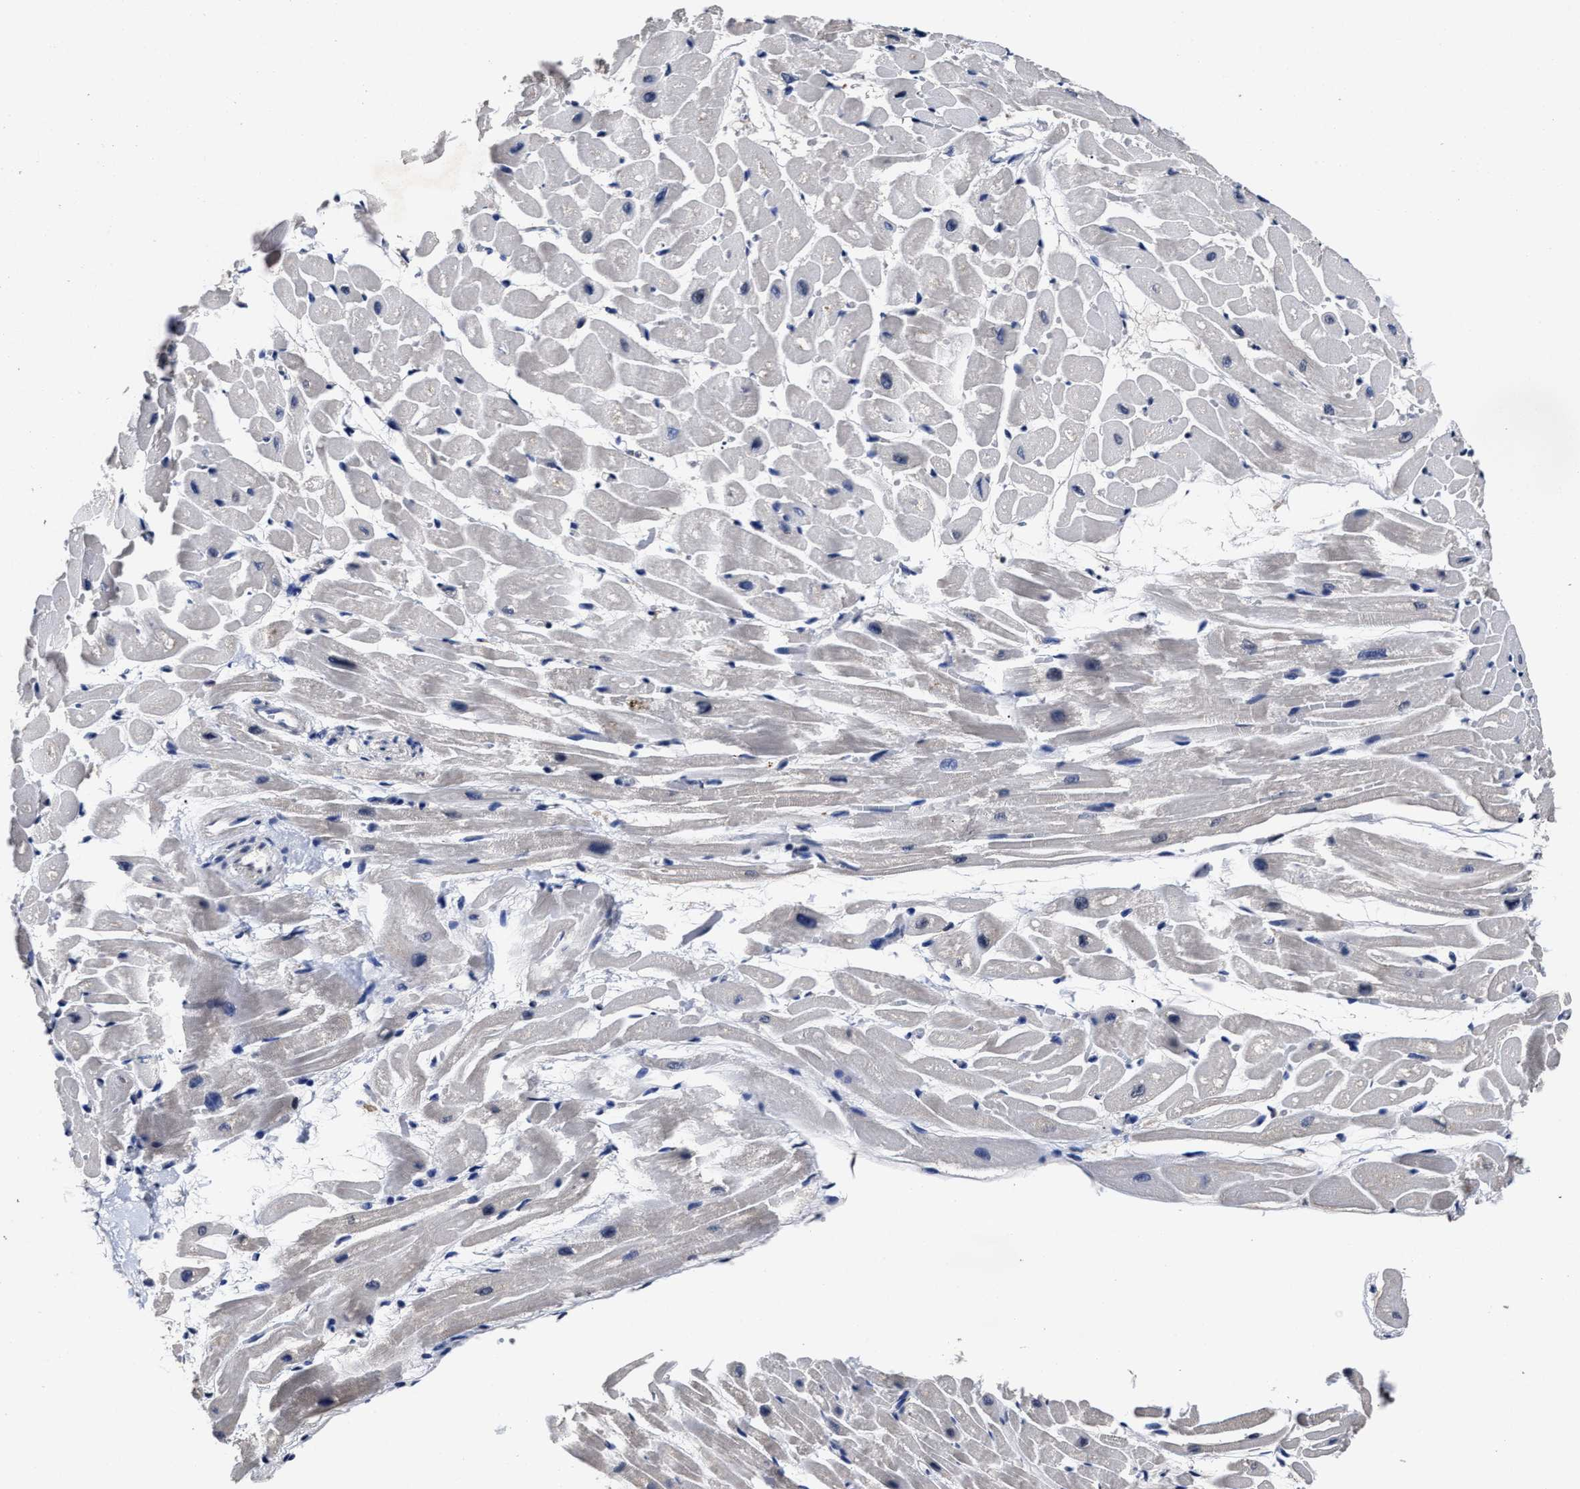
{"staining": {"intensity": "negative", "quantity": "none", "location": "none"}, "tissue": "heart muscle", "cell_type": "Cardiomyocytes", "image_type": "normal", "snomed": [{"axis": "morphology", "description": "Normal tissue, NOS"}, {"axis": "topography", "description": "Heart"}], "caption": "Immunohistochemistry photomicrograph of normal human heart muscle stained for a protein (brown), which exhibits no staining in cardiomyocytes.", "gene": "SOCS5", "patient": {"sex": "male", "age": 45}}